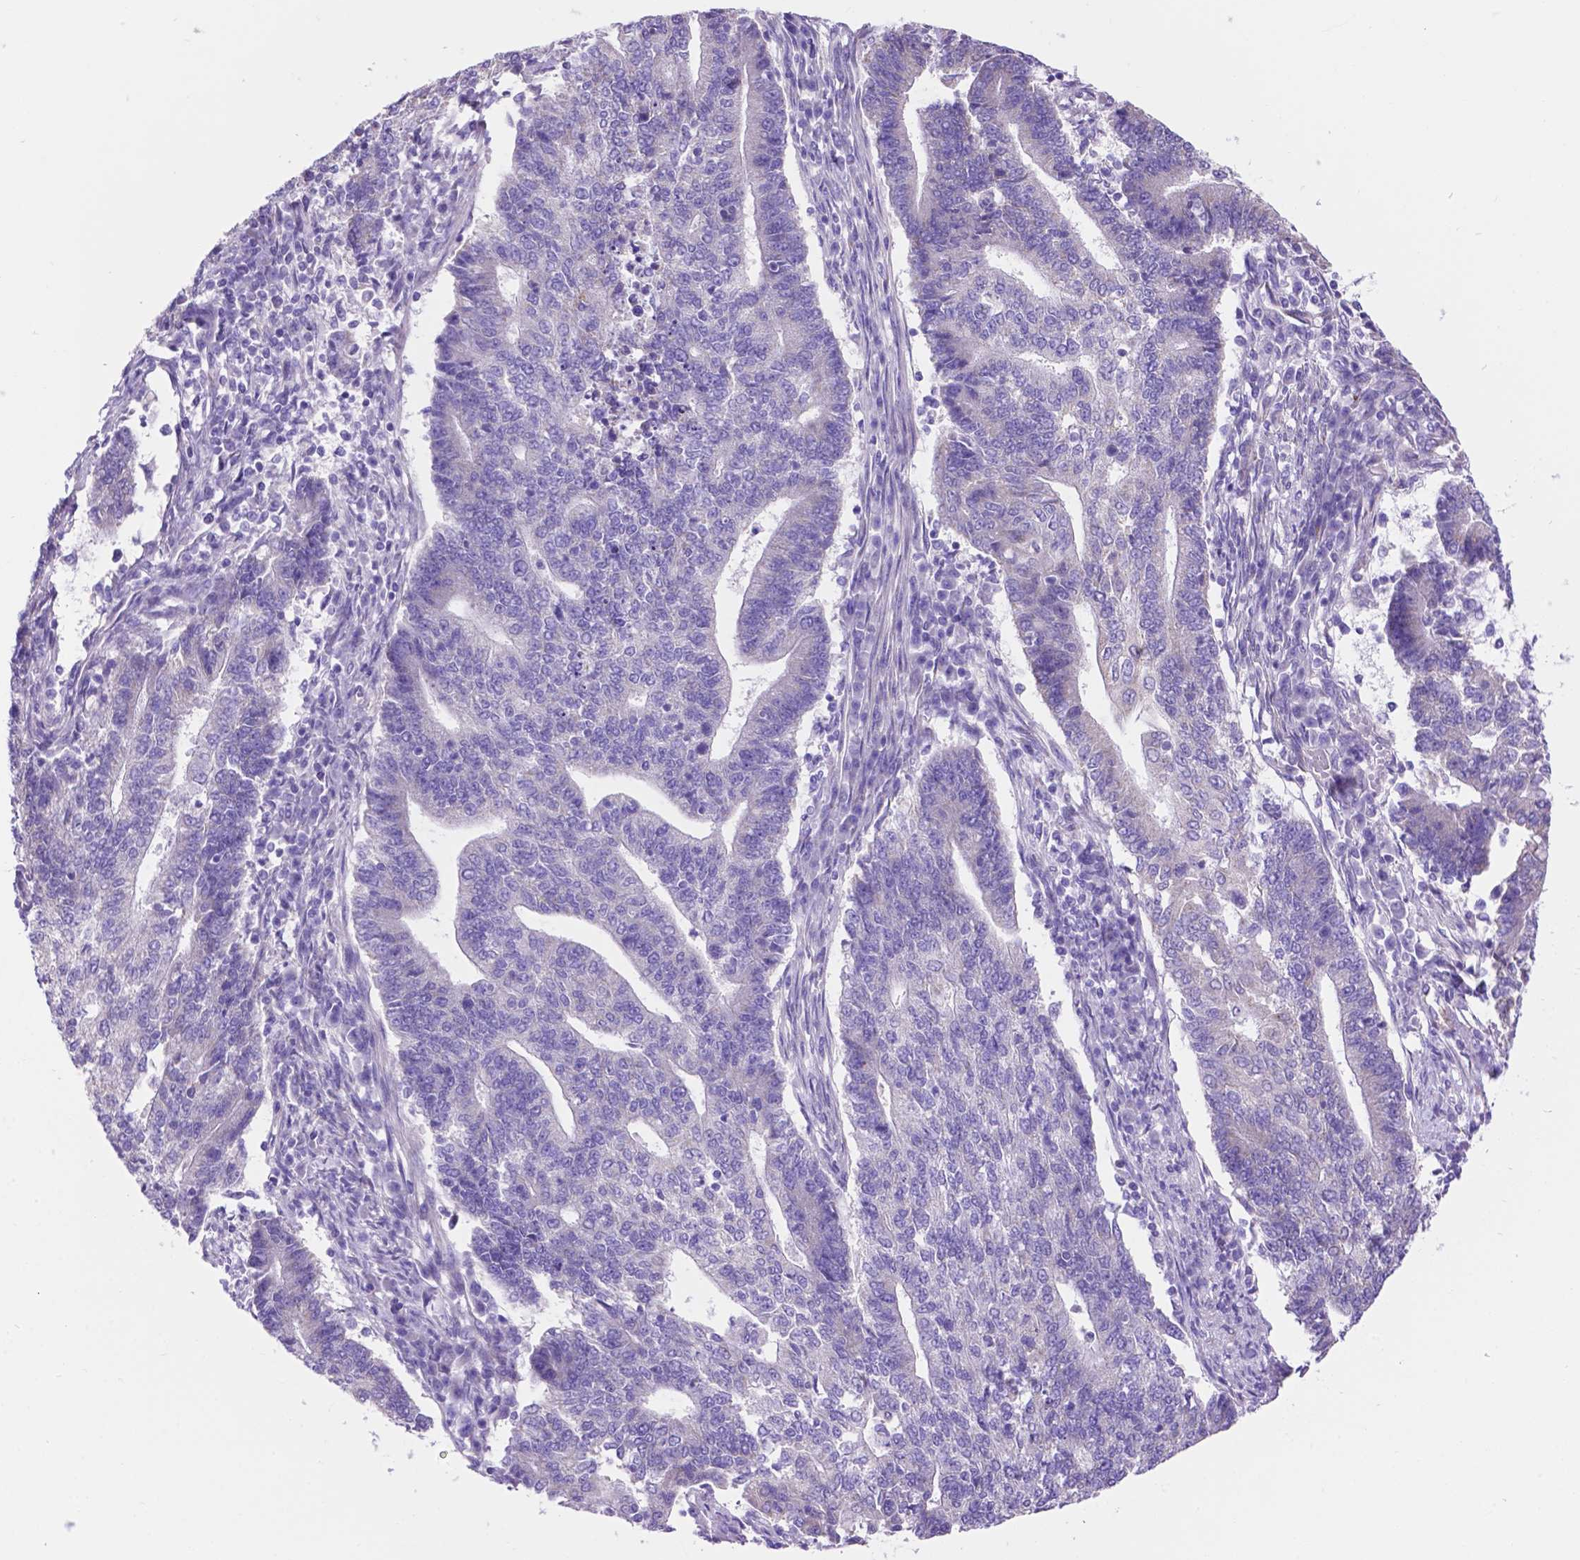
{"staining": {"intensity": "weak", "quantity": "<25%", "location": "cytoplasmic/membranous"}, "tissue": "endometrial cancer", "cell_type": "Tumor cells", "image_type": "cancer", "snomed": [{"axis": "morphology", "description": "Adenocarcinoma, NOS"}, {"axis": "topography", "description": "Uterus"}, {"axis": "topography", "description": "Endometrium"}], "caption": "This is an immunohistochemistry (IHC) histopathology image of endometrial adenocarcinoma. There is no positivity in tumor cells.", "gene": "TMEM121B", "patient": {"sex": "female", "age": 54}}